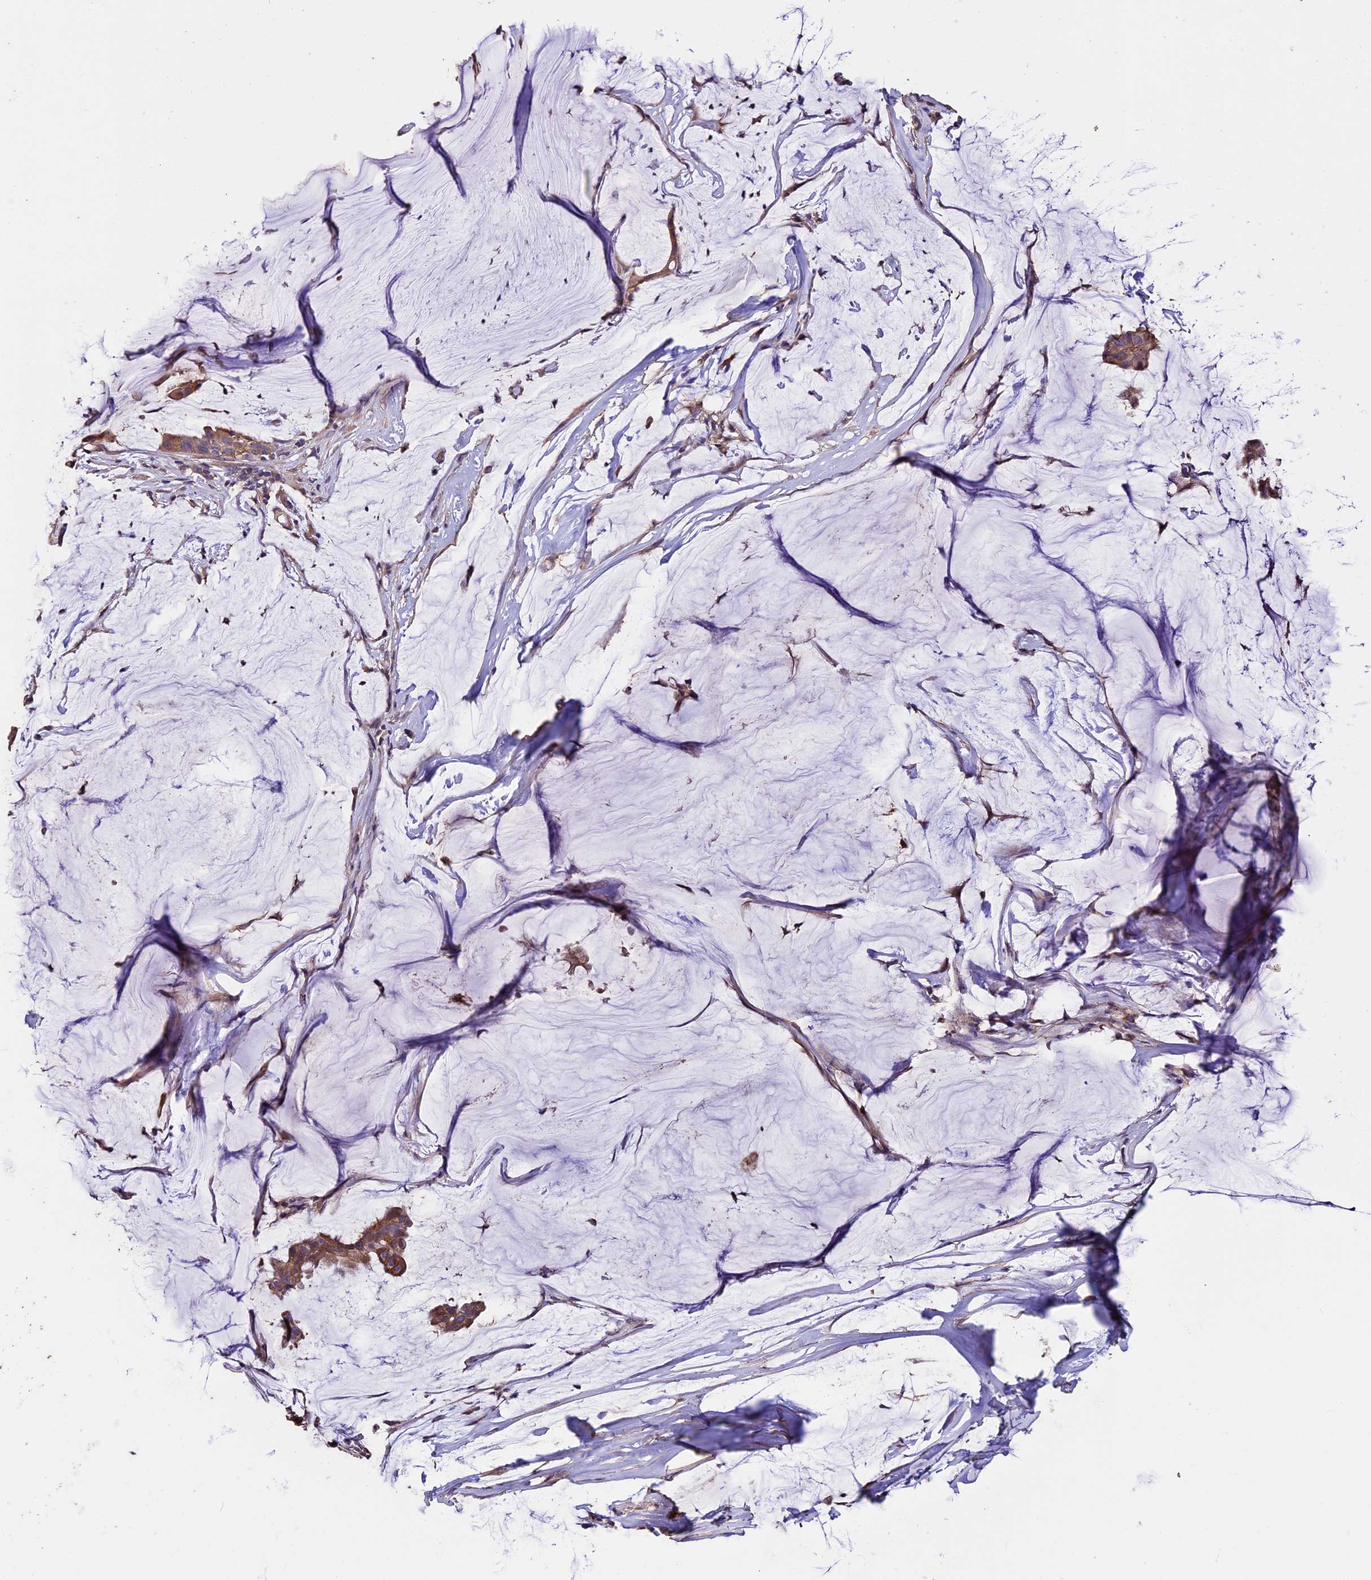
{"staining": {"intensity": "moderate", "quantity": ">75%", "location": "cytoplasmic/membranous"}, "tissue": "ovarian cancer", "cell_type": "Tumor cells", "image_type": "cancer", "snomed": [{"axis": "morphology", "description": "Cystadenocarcinoma, mucinous, NOS"}, {"axis": "topography", "description": "Ovary"}], "caption": "Immunohistochemistry of ovarian cancer (mucinous cystadenocarcinoma) reveals medium levels of moderate cytoplasmic/membranous positivity in approximately >75% of tumor cells. (IHC, brightfield microscopy, high magnification).", "gene": "USB1", "patient": {"sex": "female", "age": 73}}